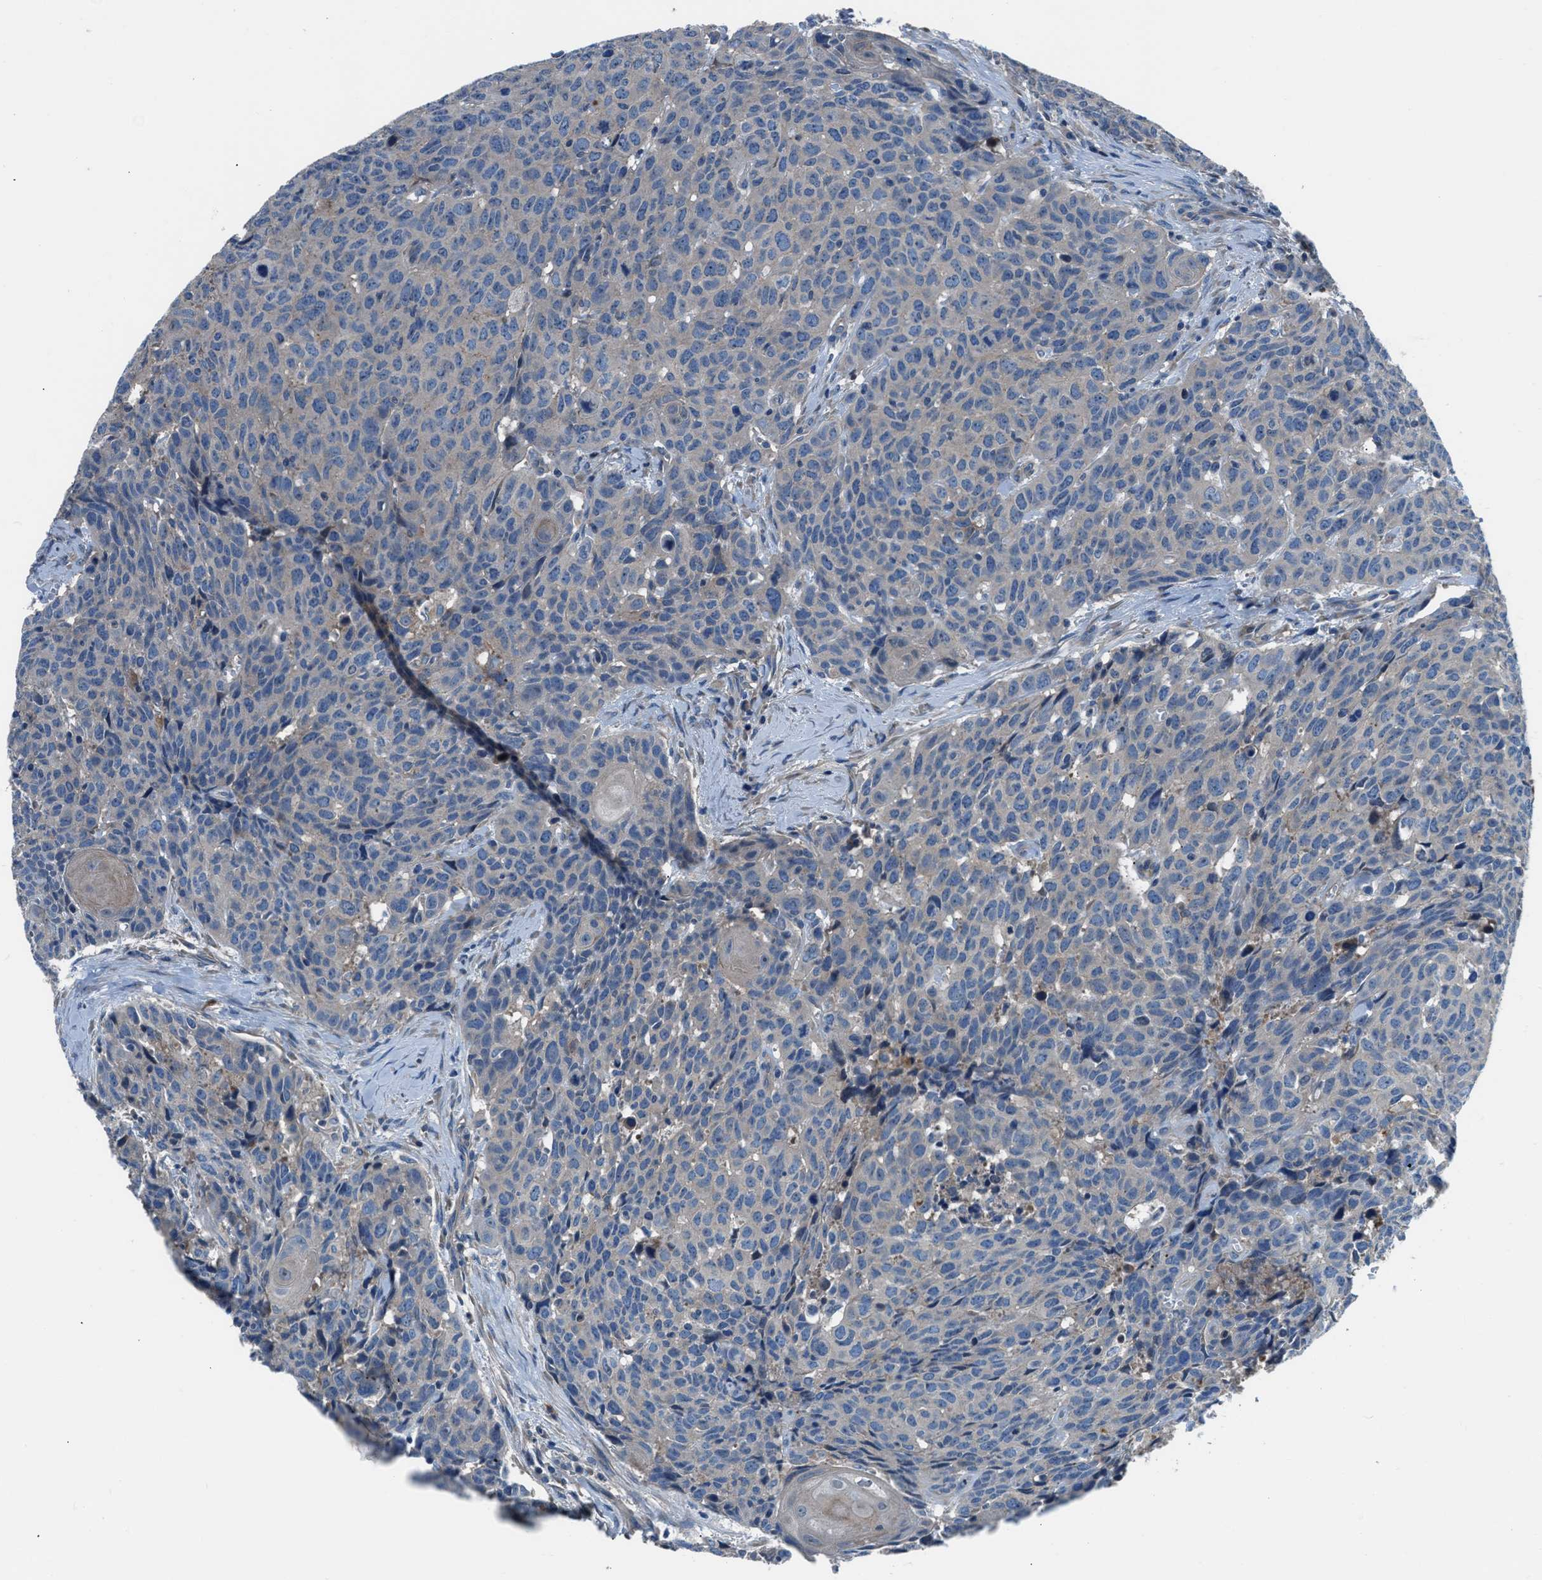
{"staining": {"intensity": "negative", "quantity": "none", "location": "none"}, "tissue": "head and neck cancer", "cell_type": "Tumor cells", "image_type": "cancer", "snomed": [{"axis": "morphology", "description": "Squamous cell carcinoma, NOS"}, {"axis": "topography", "description": "Head-Neck"}], "caption": "Immunohistochemistry of head and neck cancer (squamous cell carcinoma) reveals no positivity in tumor cells.", "gene": "SLC38A6", "patient": {"sex": "male", "age": 66}}